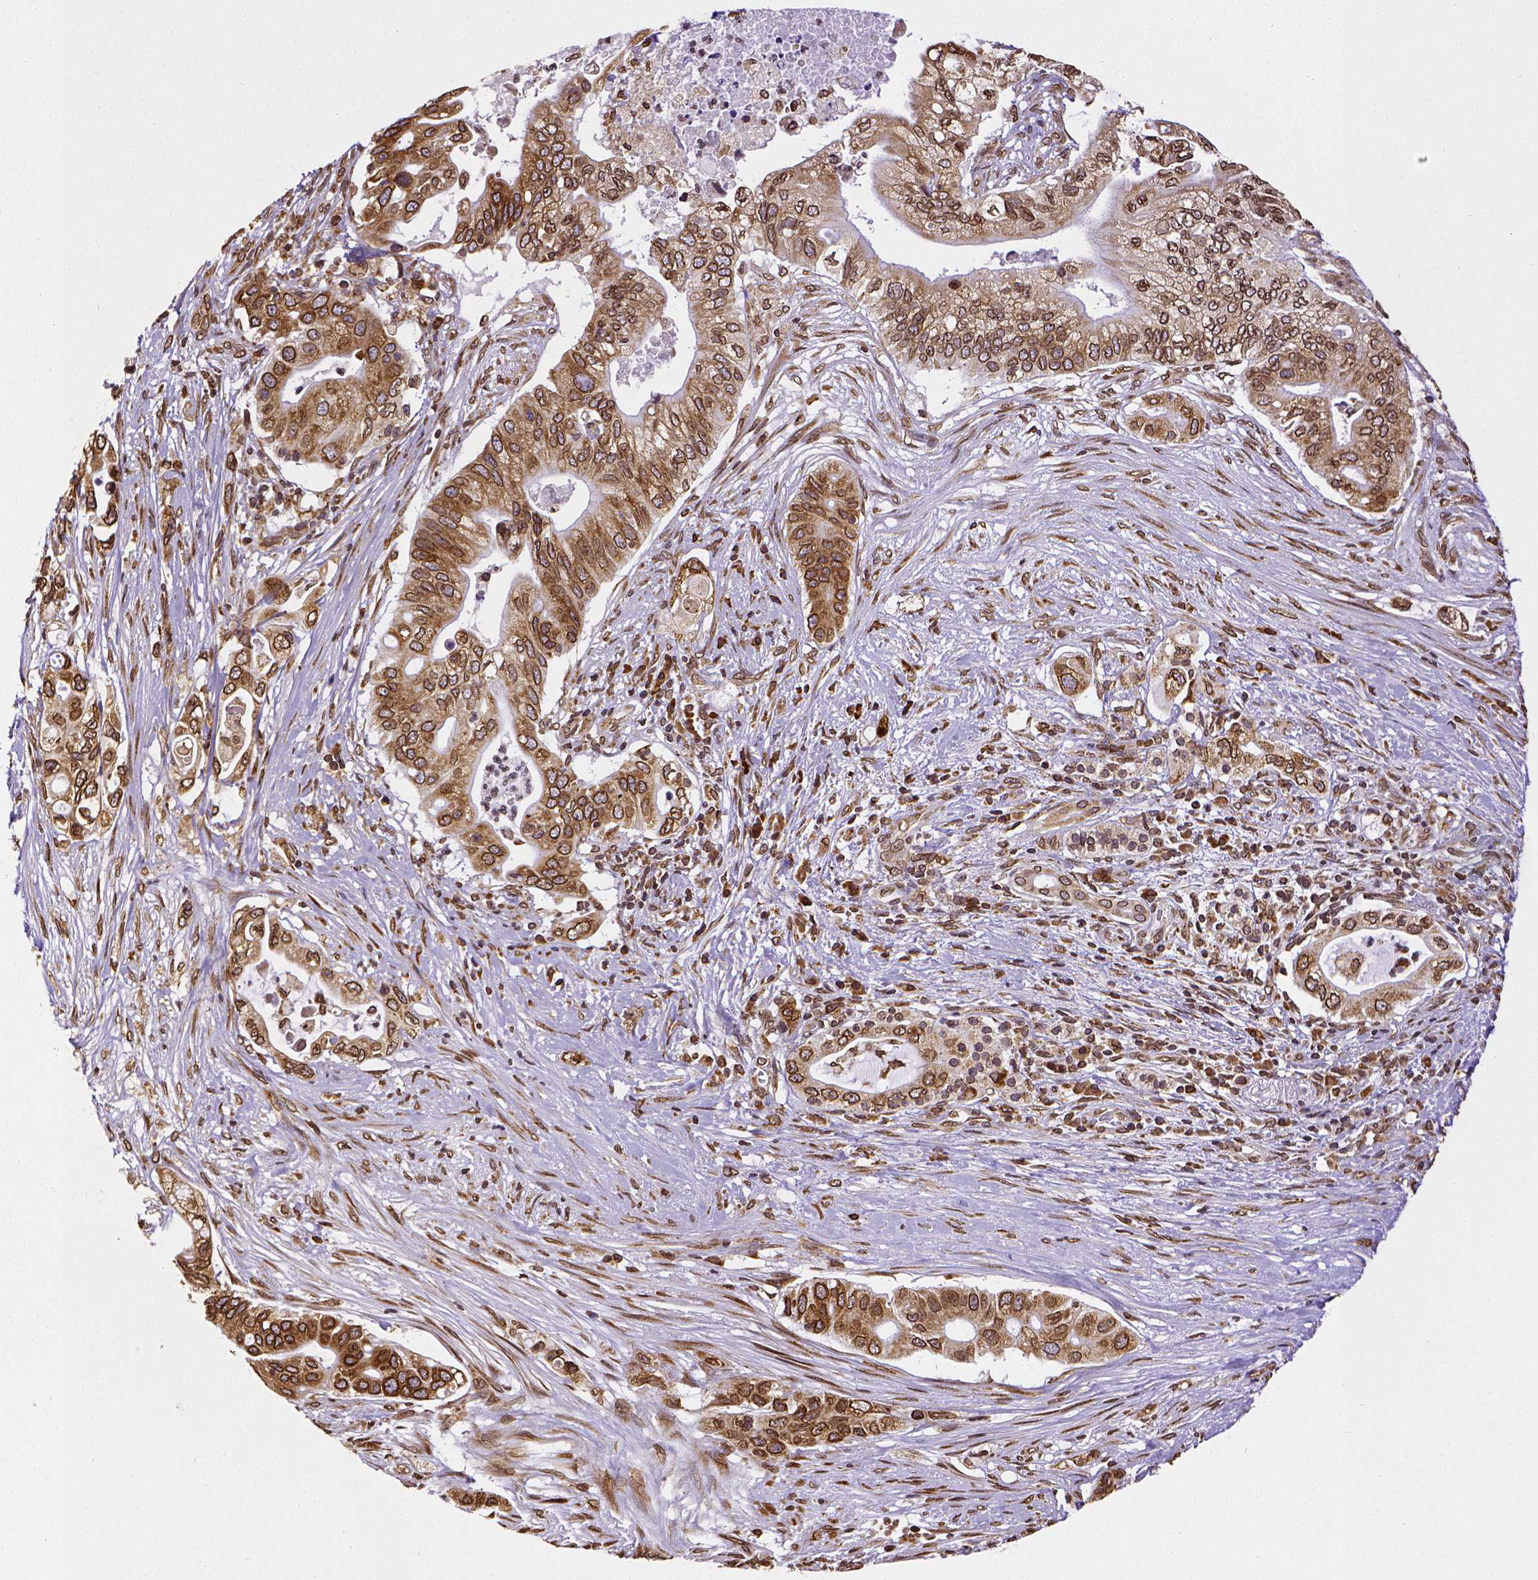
{"staining": {"intensity": "strong", "quantity": ">75%", "location": "cytoplasmic/membranous,nuclear"}, "tissue": "pancreatic cancer", "cell_type": "Tumor cells", "image_type": "cancer", "snomed": [{"axis": "morphology", "description": "Adenocarcinoma, NOS"}, {"axis": "topography", "description": "Pancreas"}], "caption": "Immunohistochemistry (IHC) histopathology image of neoplastic tissue: adenocarcinoma (pancreatic) stained using immunohistochemistry (IHC) reveals high levels of strong protein expression localized specifically in the cytoplasmic/membranous and nuclear of tumor cells, appearing as a cytoplasmic/membranous and nuclear brown color.", "gene": "MTDH", "patient": {"sex": "female", "age": 72}}